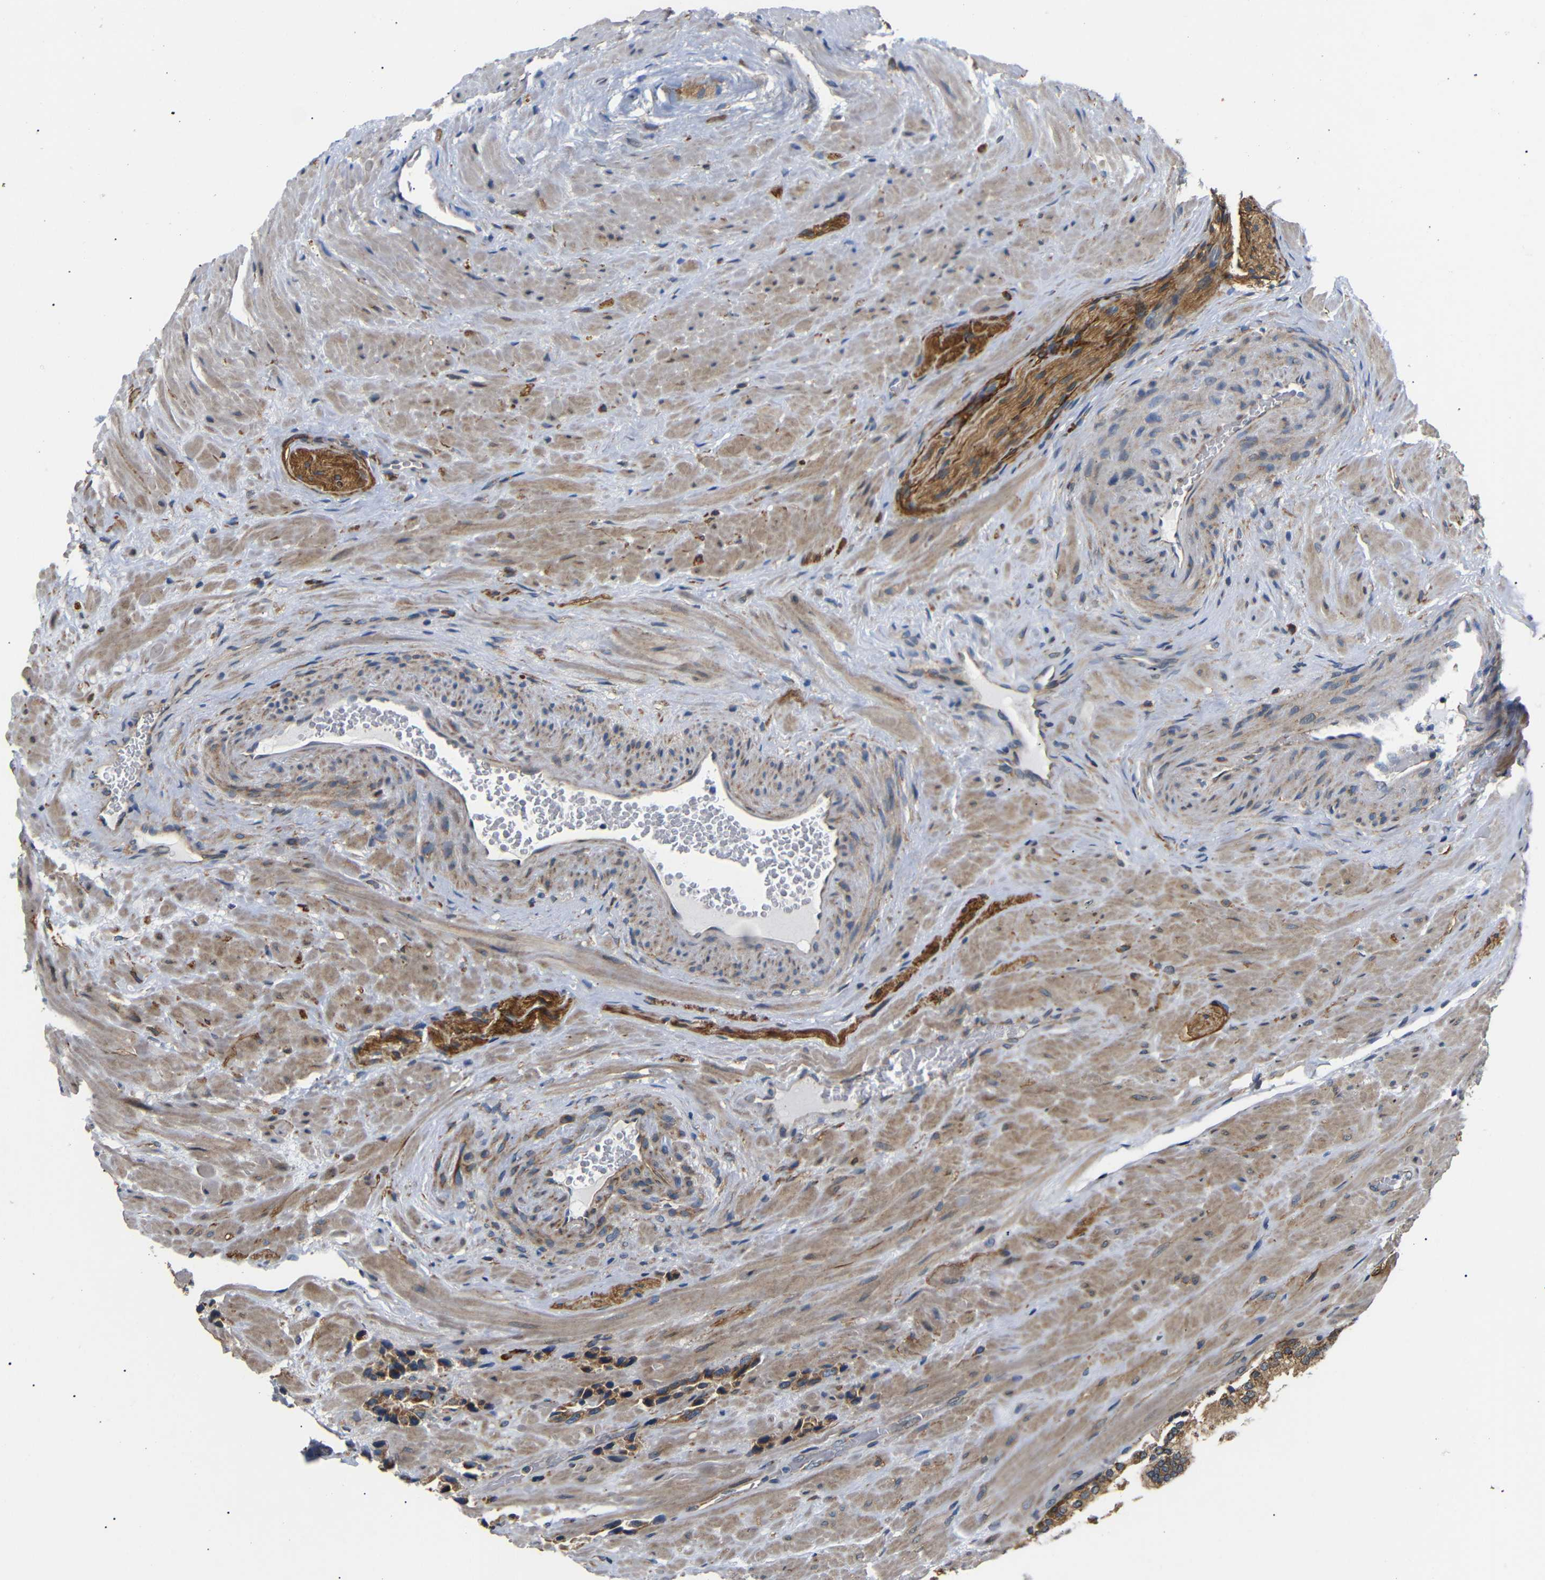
{"staining": {"intensity": "moderate", "quantity": ">75%", "location": "cytoplasmic/membranous"}, "tissue": "prostate cancer", "cell_type": "Tumor cells", "image_type": "cancer", "snomed": [{"axis": "morphology", "description": "Adenocarcinoma, High grade"}, {"axis": "topography", "description": "Prostate"}], "caption": "DAB (3,3'-diaminobenzidine) immunohistochemical staining of prostate cancer reveals moderate cytoplasmic/membranous protein staining in about >75% of tumor cells.", "gene": "KANK4", "patient": {"sex": "male", "age": 64}}